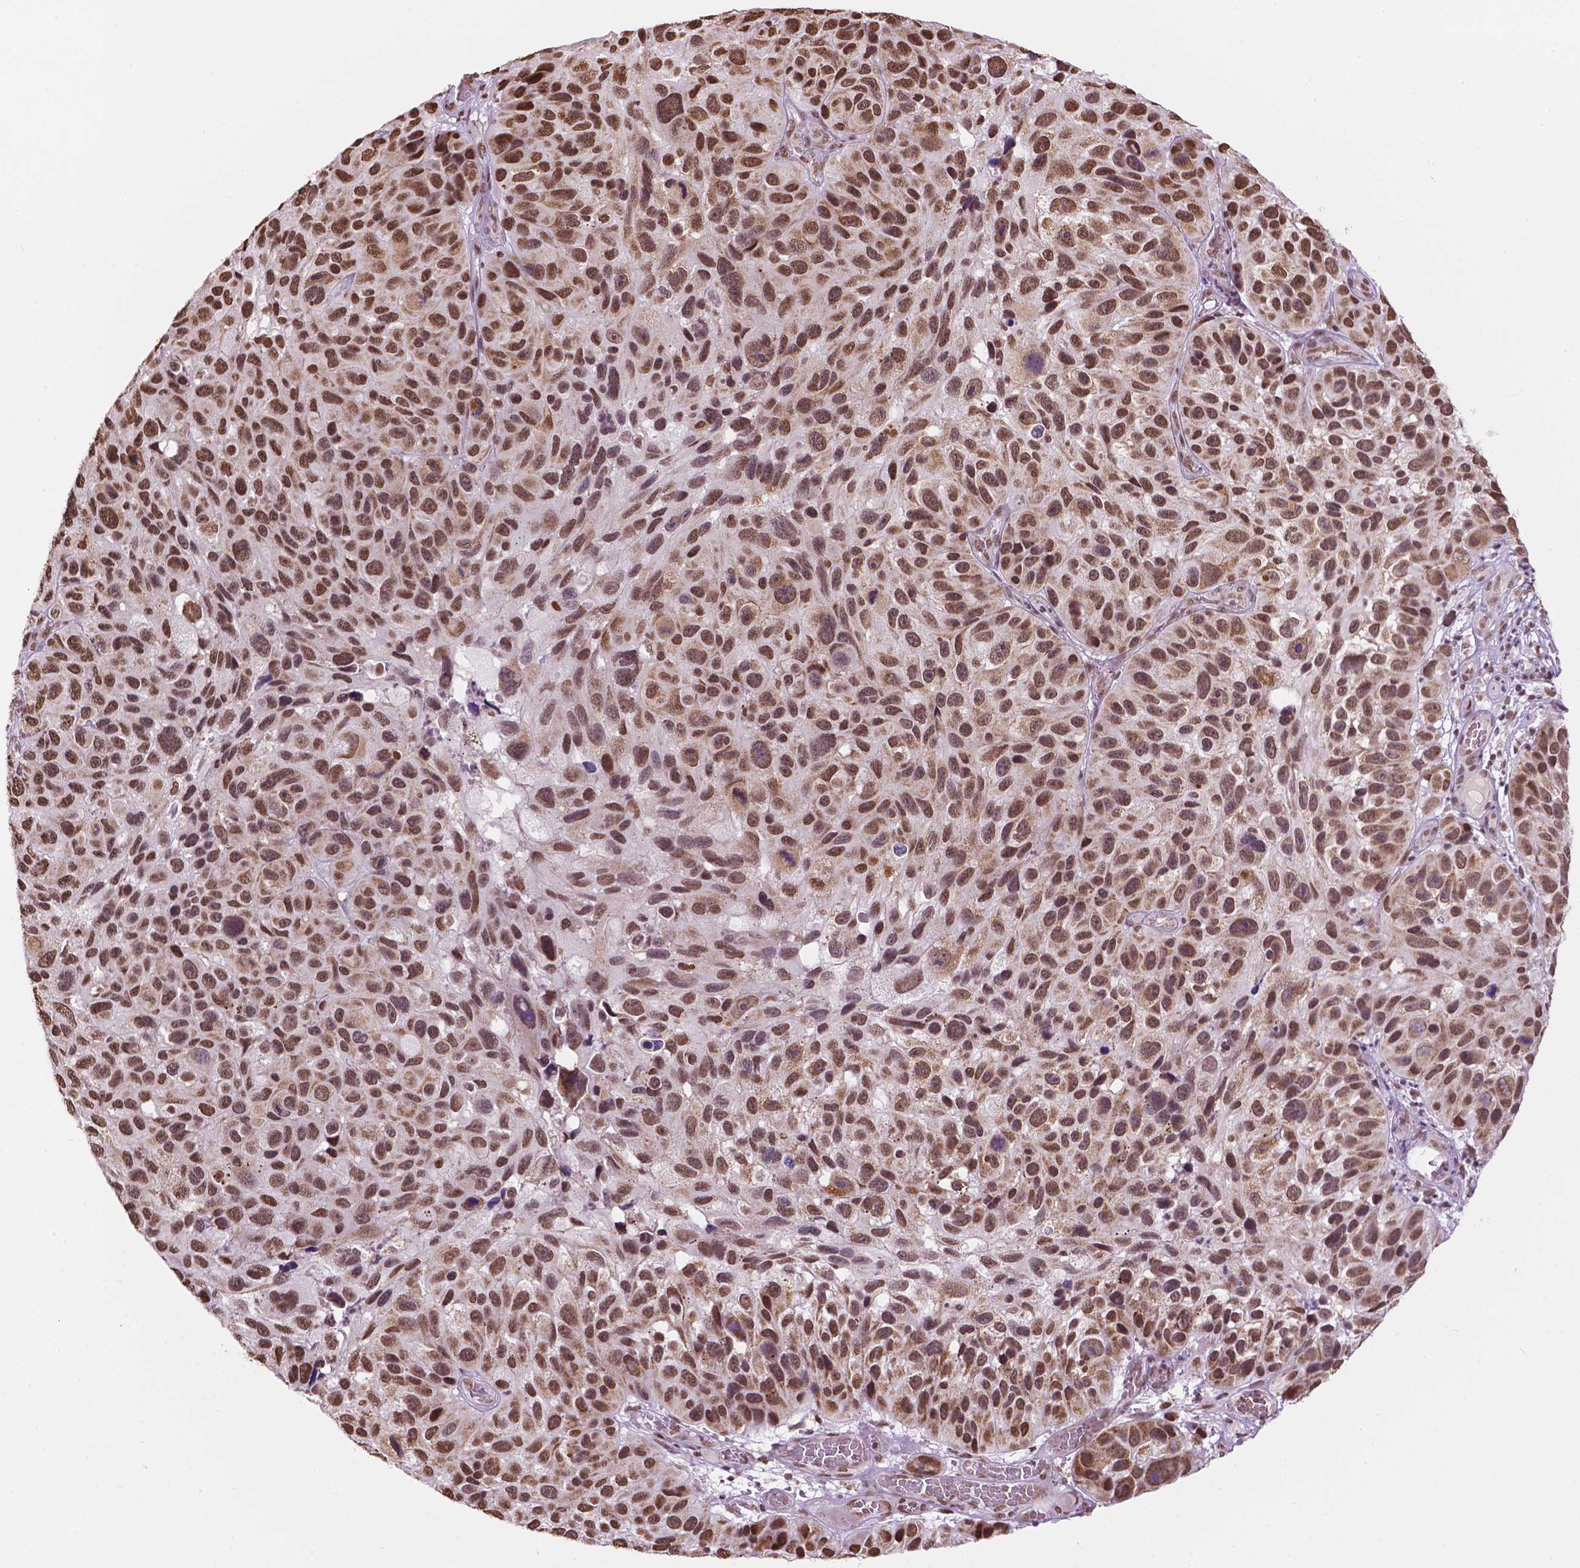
{"staining": {"intensity": "moderate", "quantity": ">75%", "location": "nuclear"}, "tissue": "melanoma", "cell_type": "Tumor cells", "image_type": "cancer", "snomed": [{"axis": "morphology", "description": "Malignant melanoma, NOS"}, {"axis": "topography", "description": "Skin"}], "caption": "This histopathology image shows malignant melanoma stained with immunohistochemistry to label a protein in brown. The nuclear of tumor cells show moderate positivity for the protein. Nuclei are counter-stained blue.", "gene": "COL23A1", "patient": {"sex": "male", "age": 53}}